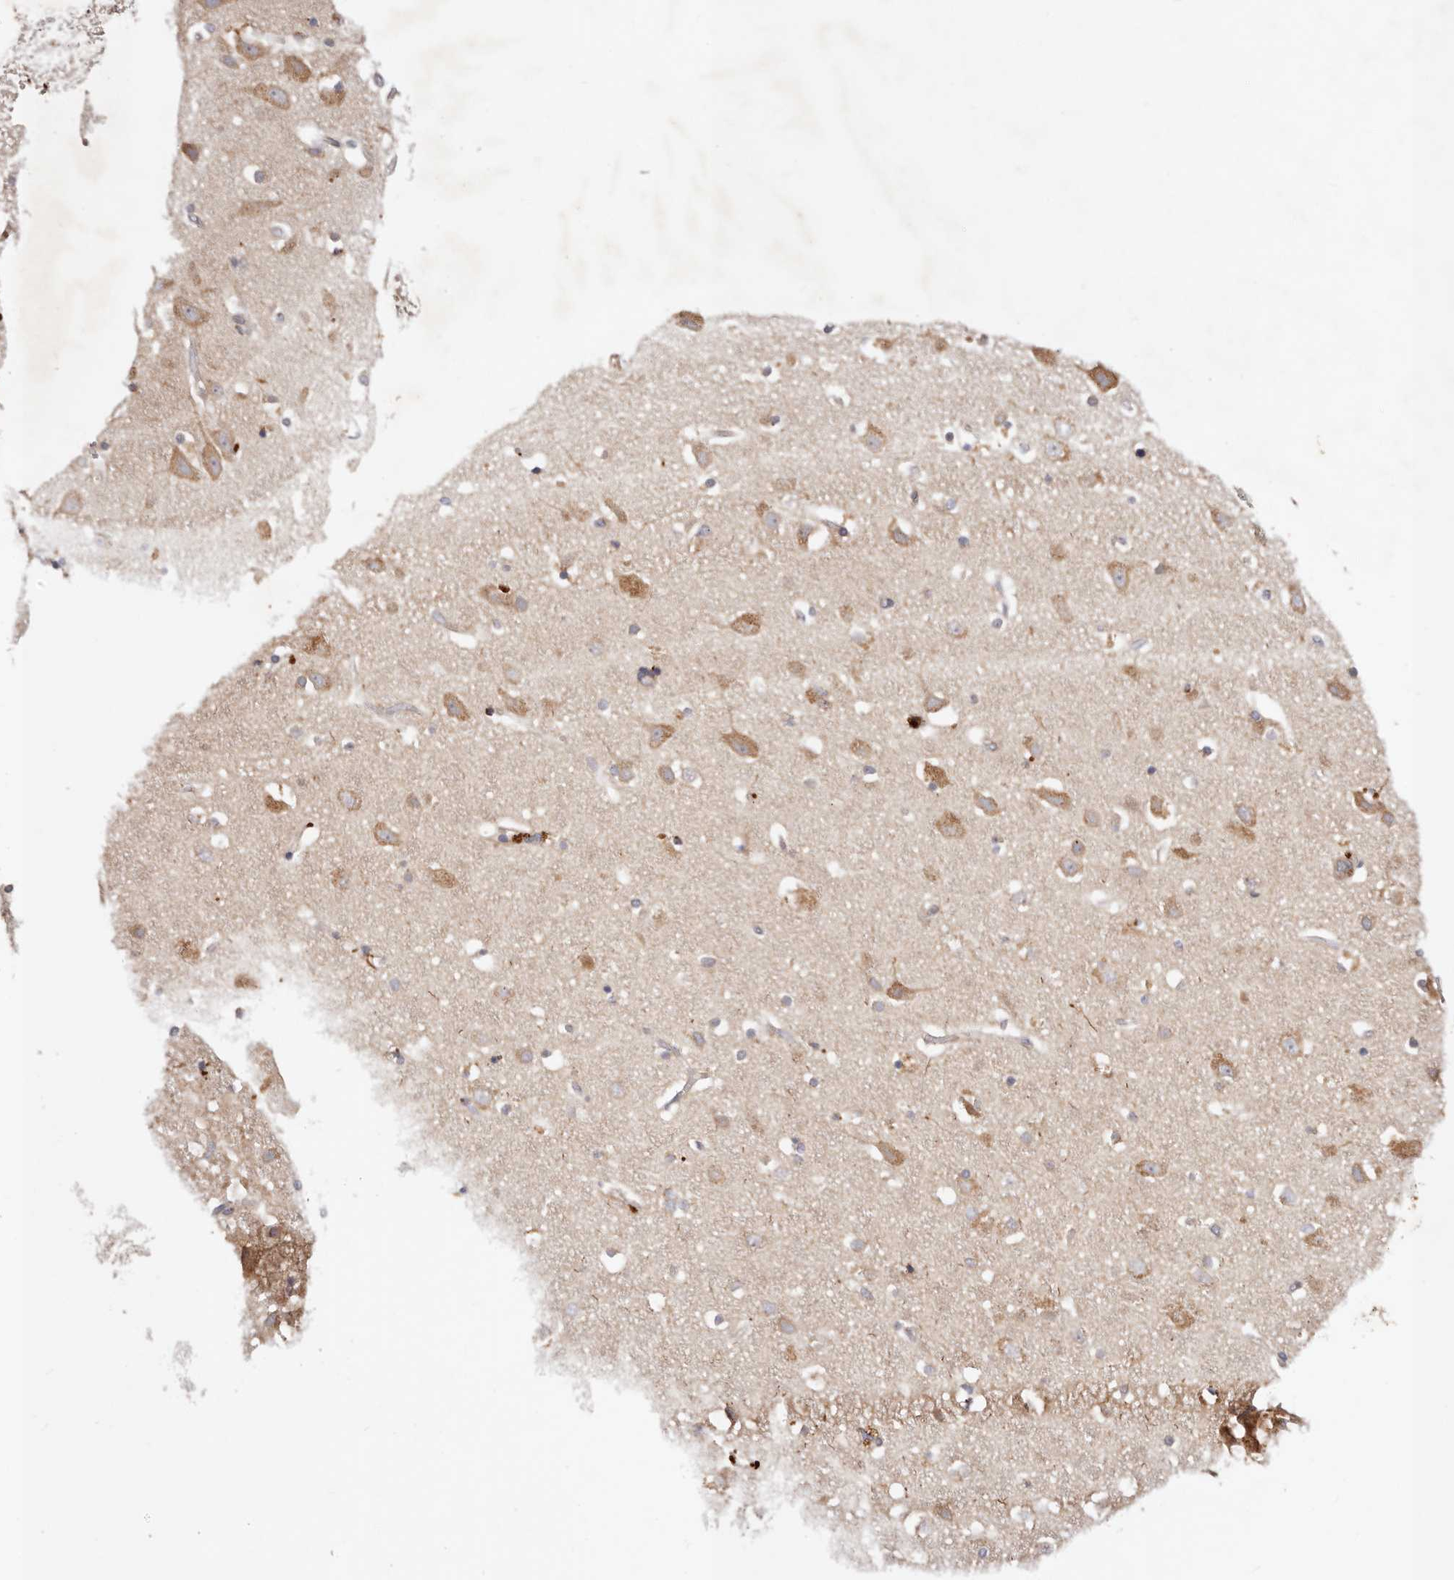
{"staining": {"intensity": "moderate", "quantity": ">75%", "location": "cytoplasmic/membranous"}, "tissue": "cerebral cortex", "cell_type": "Endothelial cells", "image_type": "normal", "snomed": [{"axis": "morphology", "description": "Normal tissue, NOS"}, {"axis": "topography", "description": "Cerebral cortex"}], "caption": "The image reveals a brown stain indicating the presence of a protein in the cytoplasmic/membranous of endothelial cells in cerebral cortex. Using DAB (3,3'-diaminobenzidine) (brown) and hematoxylin (blue) stains, captured at high magnification using brightfield microscopy.", "gene": "MACF1", "patient": {"sex": "male", "age": 54}}